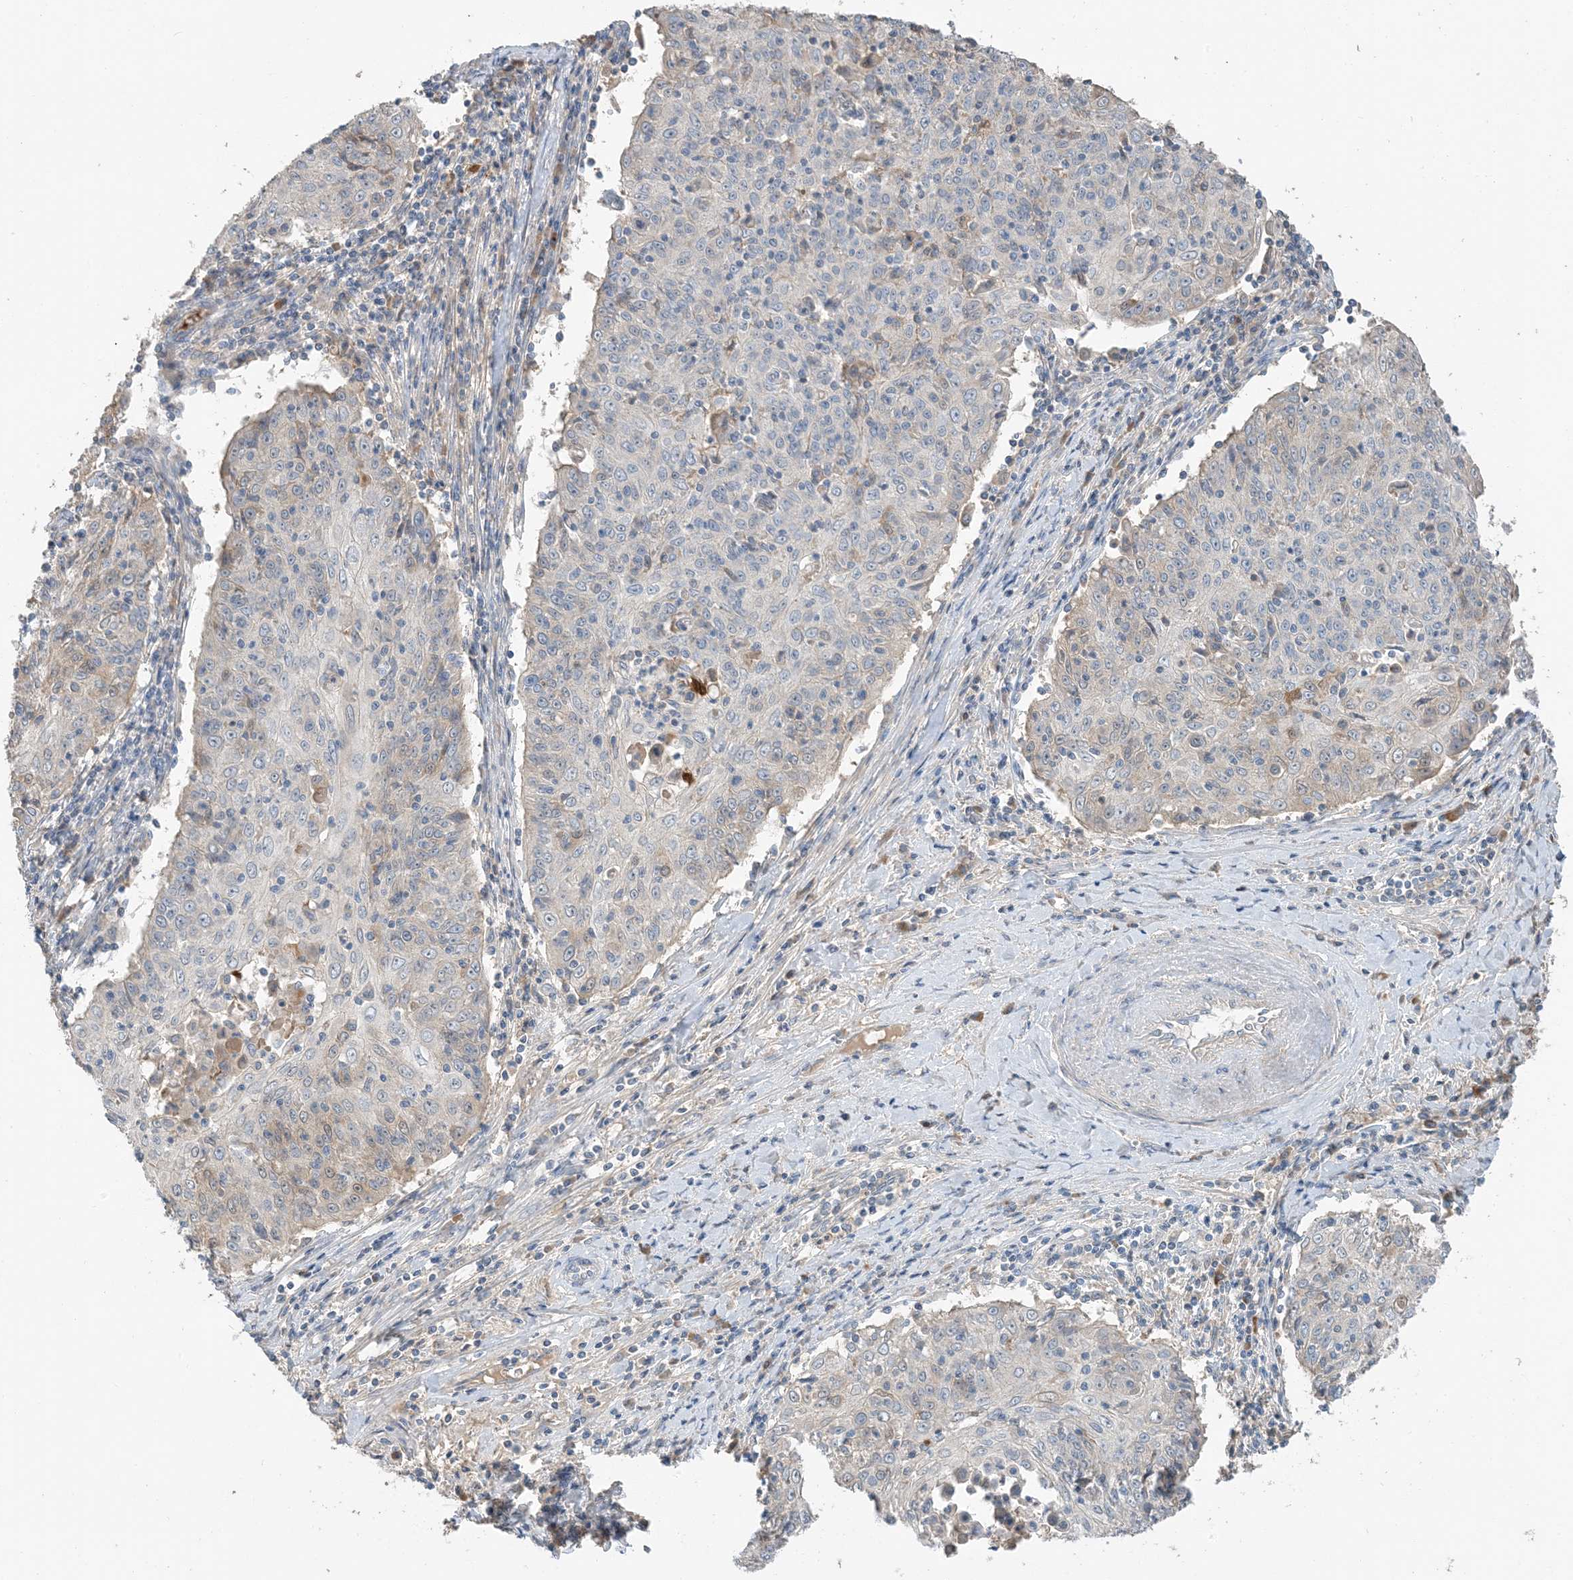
{"staining": {"intensity": "negative", "quantity": "none", "location": "none"}, "tissue": "cervical cancer", "cell_type": "Tumor cells", "image_type": "cancer", "snomed": [{"axis": "morphology", "description": "Squamous cell carcinoma, NOS"}, {"axis": "topography", "description": "Cervix"}], "caption": "Squamous cell carcinoma (cervical) was stained to show a protein in brown. There is no significant staining in tumor cells.", "gene": "USP53", "patient": {"sex": "female", "age": 48}}